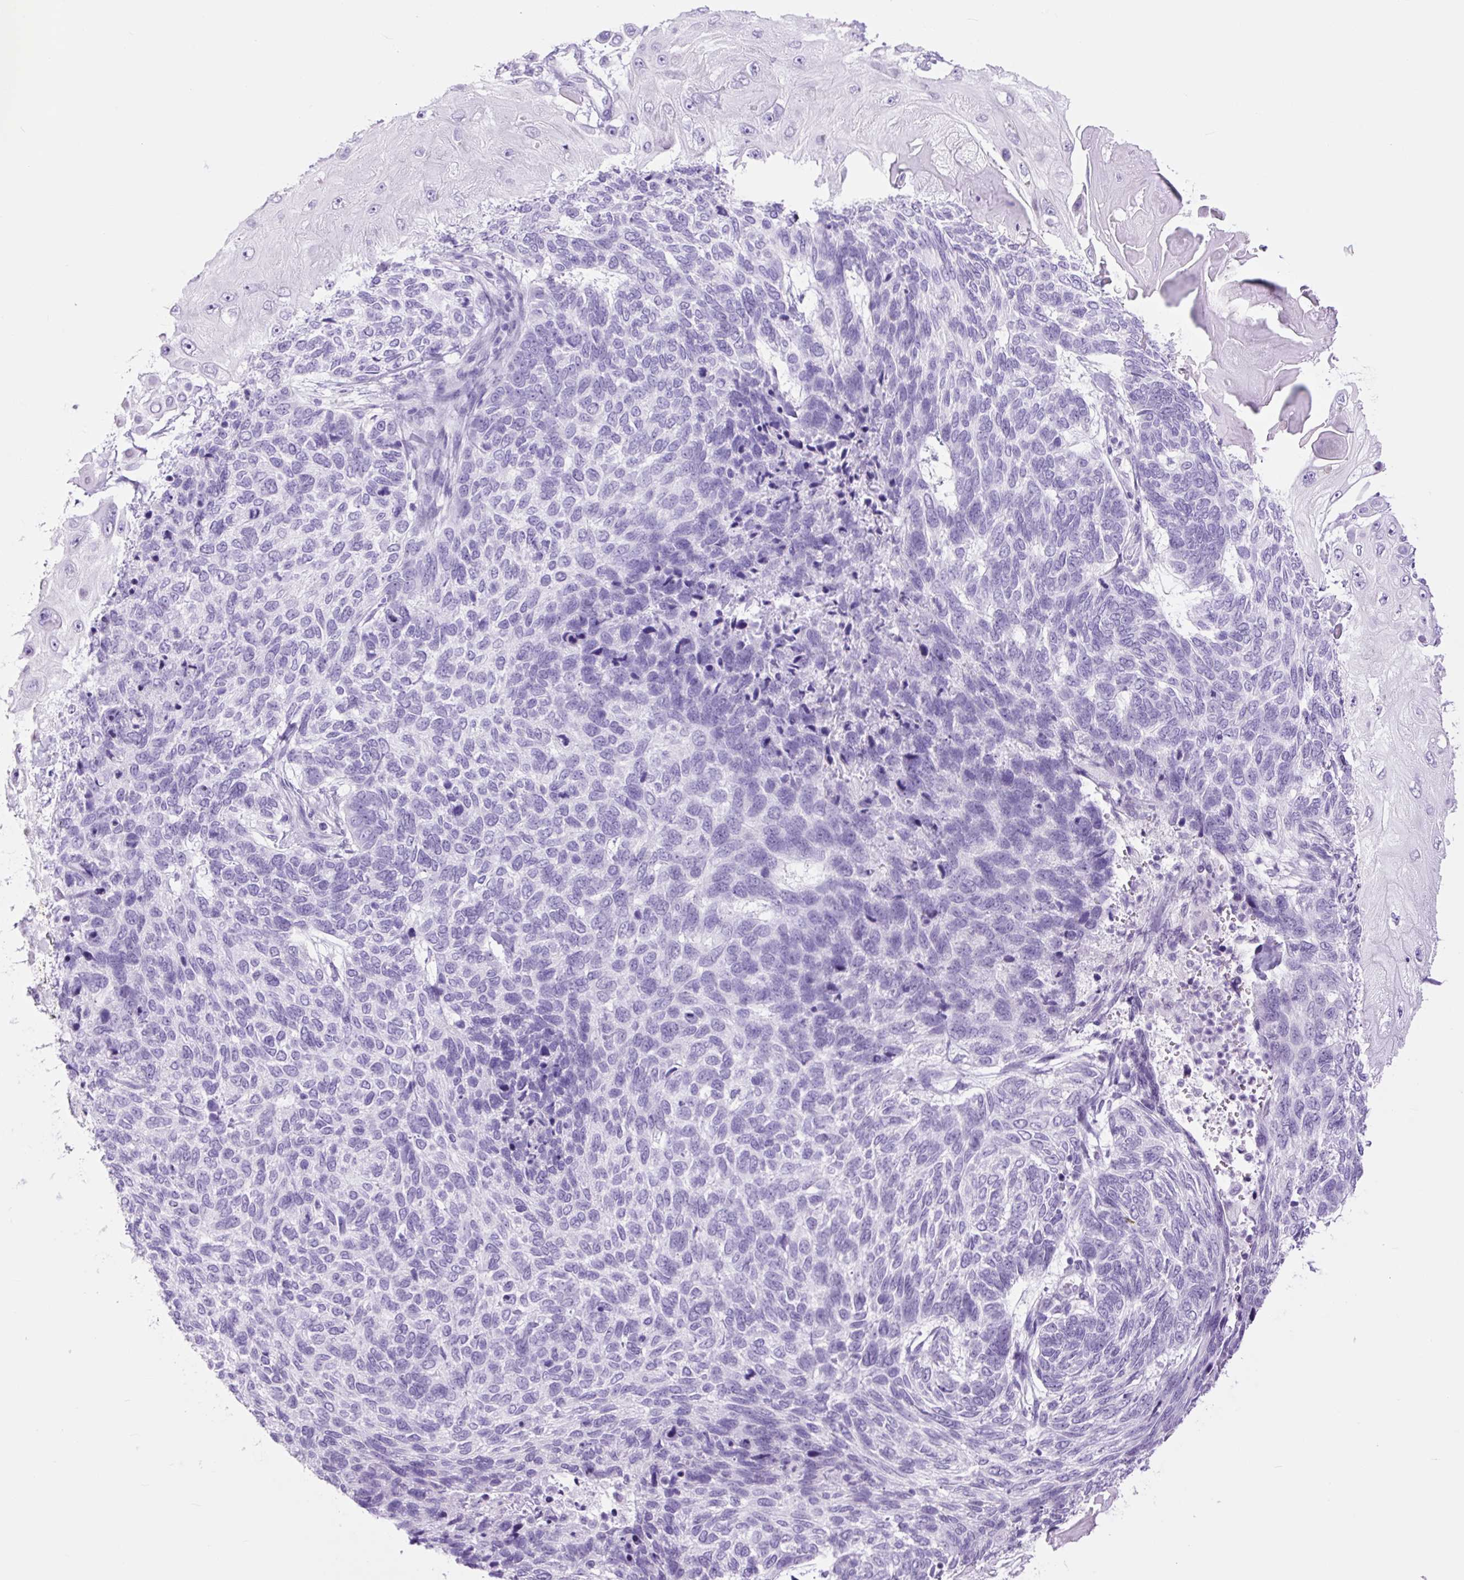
{"staining": {"intensity": "negative", "quantity": "none", "location": "none"}, "tissue": "skin cancer", "cell_type": "Tumor cells", "image_type": "cancer", "snomed": [{"axis": "morphology", "description": "Basal cell carcinoma"}, {"axis": "topography", "description": "Skin"}], "caption": "High magnification brightfield microscopy of skin cancer (basal cell carcinoma) stained with DAB (3,3'-diaminobenzidine) (brown) and counterstained with hematoxylin (blue): tumor cells show no significant expression.", "gene": "TFF2", "patient": {"sex": "female", "age": 65}}